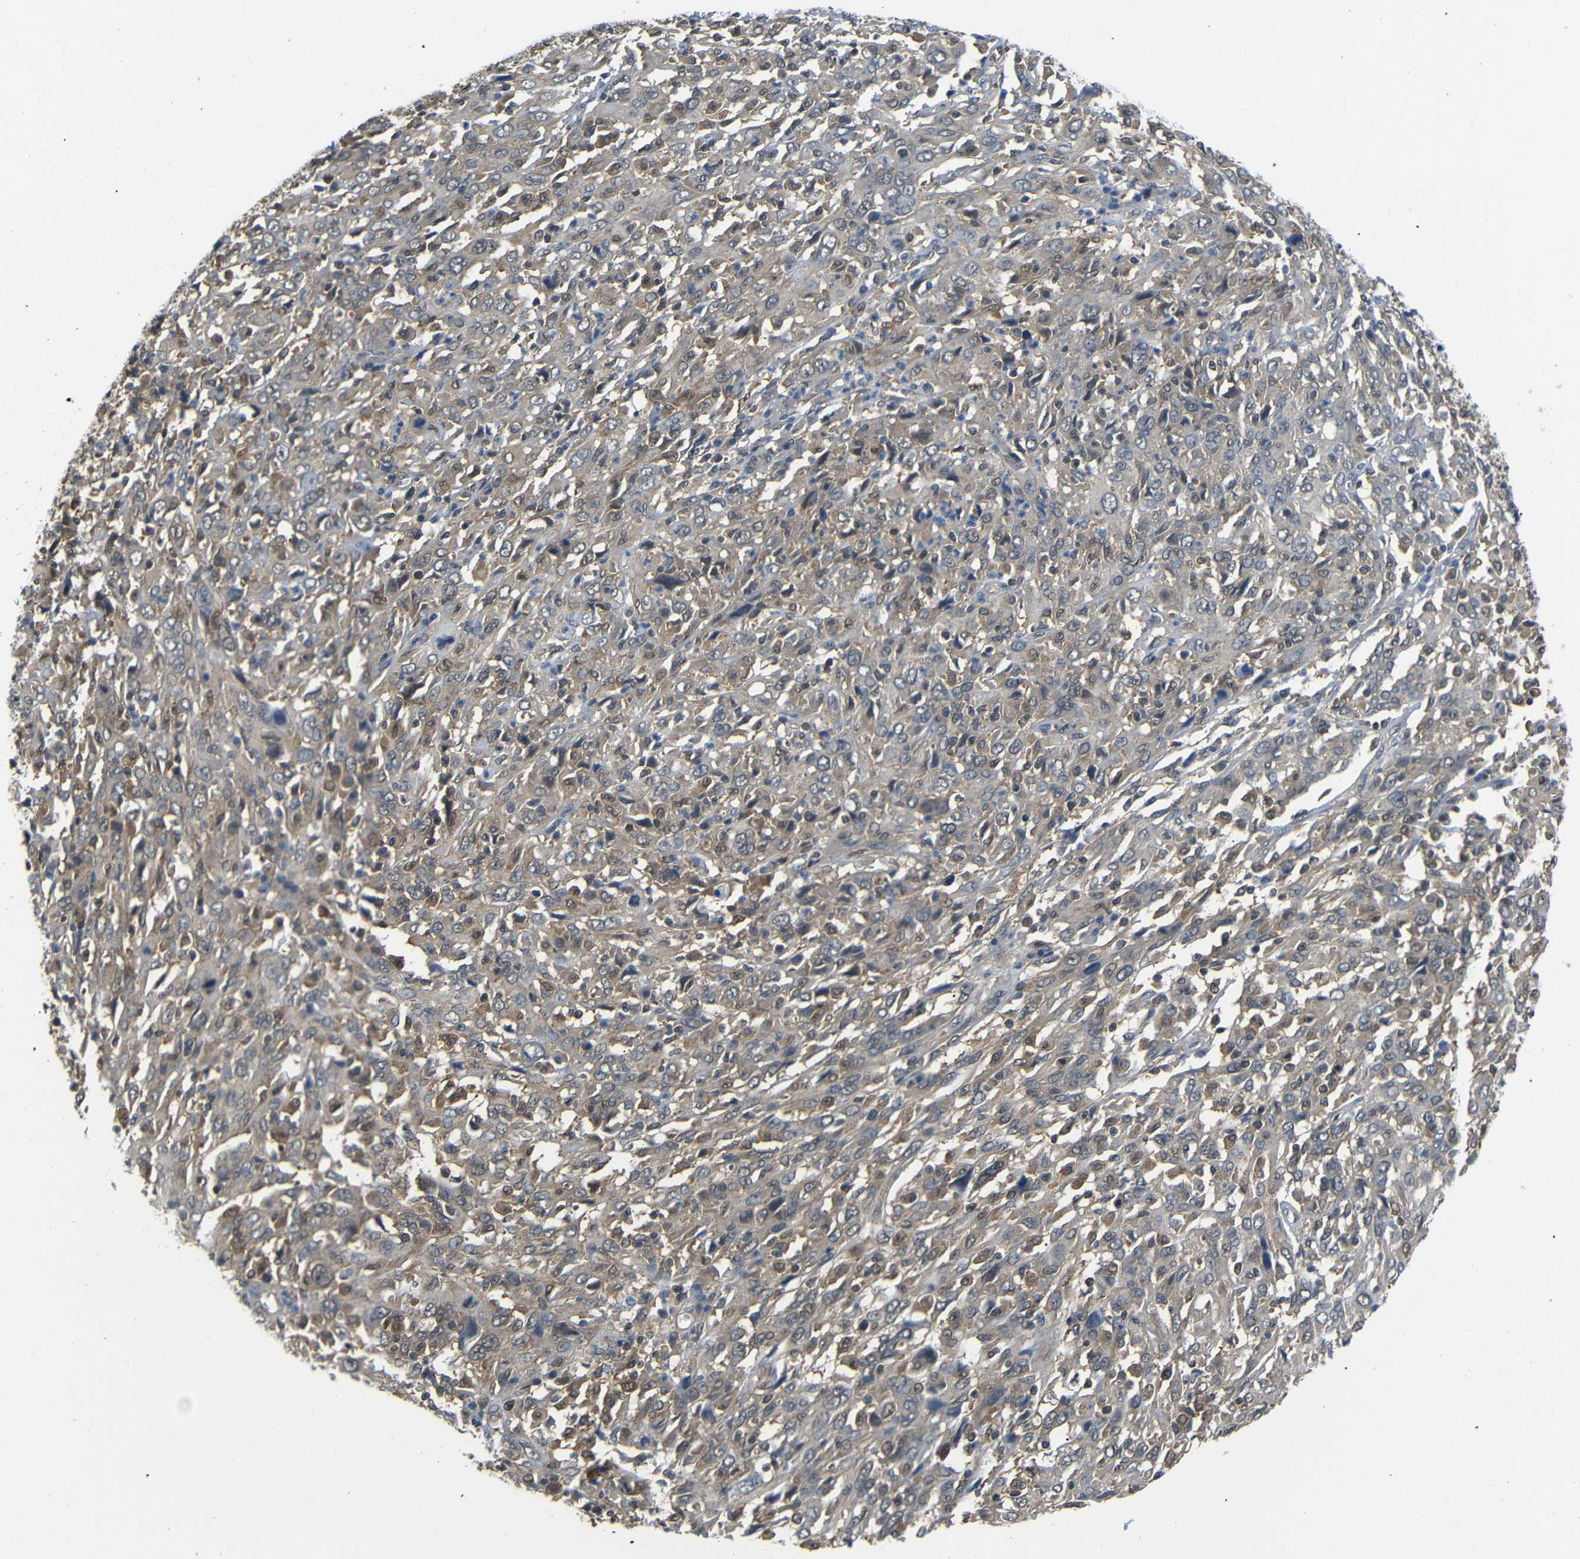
{"staining": {"intensity": "weak", "quantity": "25%-75%", "location": "cytoplasmic/membranous"}, "tissue": "cervical cancer", "cell_type": "Tumor cells", "image_type": "cancer", "snomed": [{"axis": "morphology", "description": "Squamous cell carcinoma, NOS"}, {"axis": "topography", "description": "Cervix"}], "caption": "Immunohistochemistry (IHC) (DAB (3,3'-diaminobenzidine)) staining of squamous cell carcinoma (cervical) demonstrates weak cytoplasmic/membranous protein positivity in about 25%-75% of tumor cells. The staining was performed using DAB (3,3'-diaminobenzidine) to visualize the protein expression in brown, while the nuclei were stained in blue with hematoxylin (Magnification: 20x).", "gene": "UBXN1", "patient": {"sex": "female", "age": 46}}